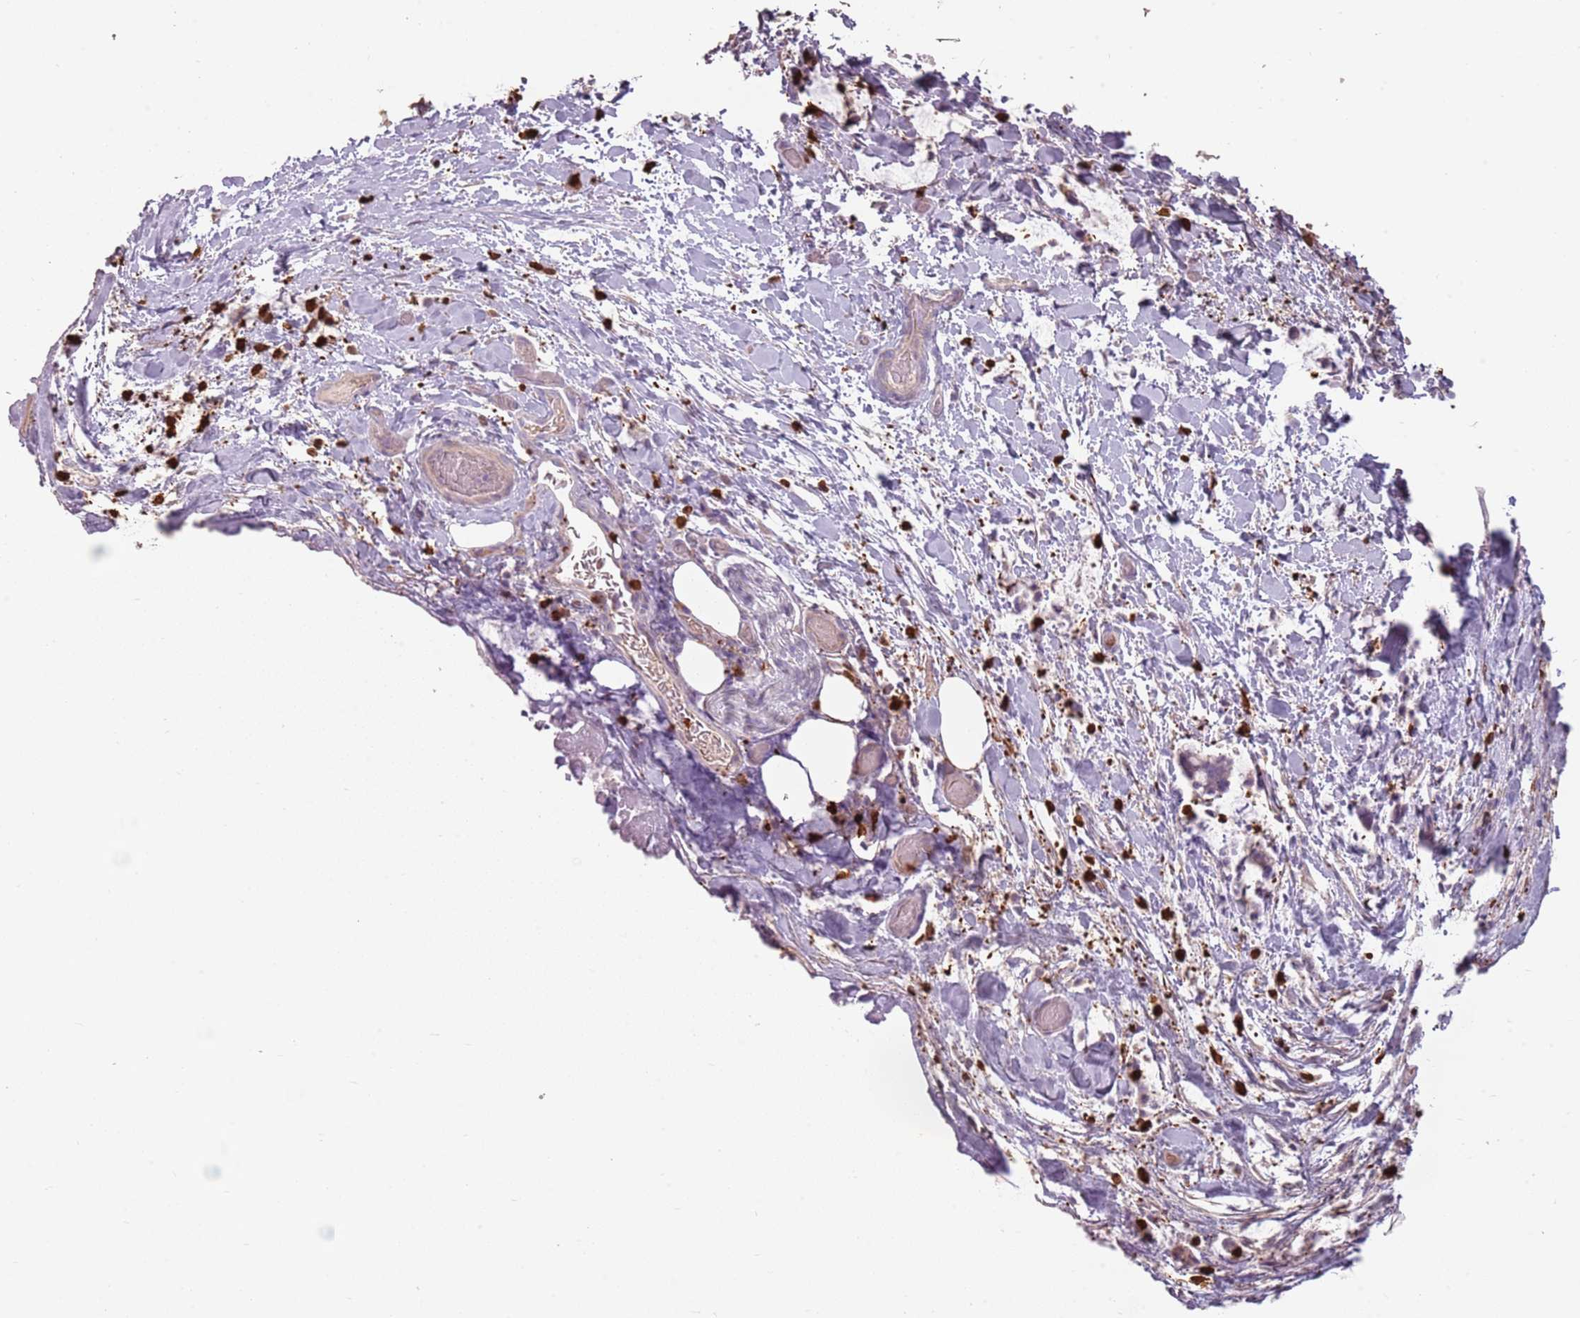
{"staining": {"intensity": "weak", "quantity": "25%-75%", "location": "cytoplasmic/membranous"}, "tissue": "smooth muscle", "cell_type": "Smooth muscle cells", "image_type": "normal", "snomed": [{"axis": "morphology", "description": "Normal tissue, NOS"}, {"axis": "morphology", "description": "Adenocarcinoma, NOS"}, {"axis": "topography", "description": "Colon"}, {"axis": "topography", "description": "Peripheral nerve tissue"}], "caption": "A micrograph showing weak cytoplasmic/membranous positivity in approximately 25%-75% of smooth muscle cells in unremarkable smooth muscle, as visualized by brown immunohistochemical staining.", "gene": "SPAG4", "patient": {"sex": "male", "age": 14}}